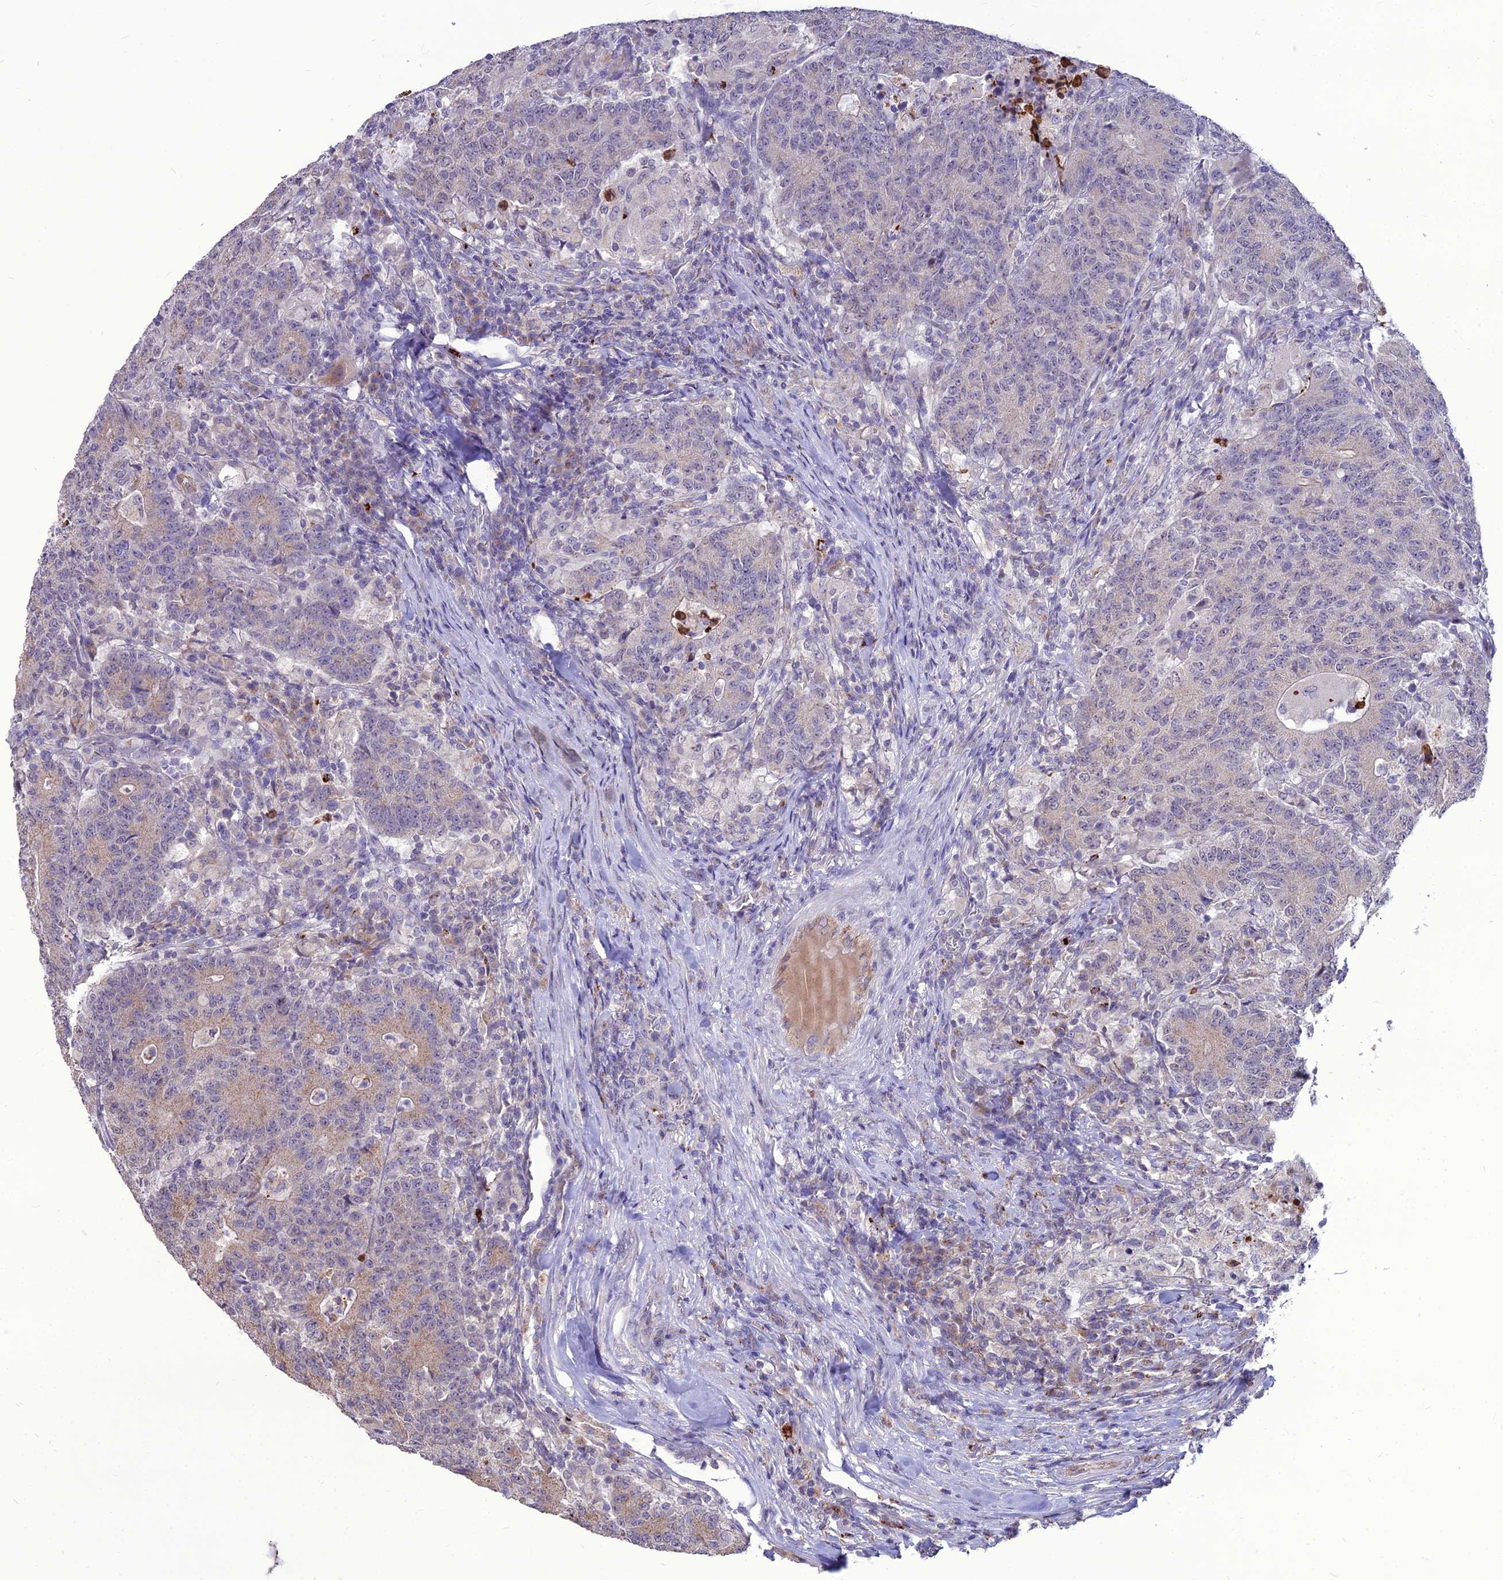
{"staining": {"intensity": "weak", "quantity": "25%-75%", "location": "cytoplasmic/membranous"}, "tissue": "colorectal cancer", "cell_type": "Tumor cells", "image_type": "cancer", "snomed": [{"axis": "morphology", "description": "Adenocarcinoma, NOS"}, {"axis": "topography", "description": "Colon"}], "caption": "Immunohistochemistry (IHC) histopathology image of colorectal adenocarcinoma stained for a protein (brown), which reveals low levels of weak cytoplasmic/membranous expression in approximately 25%-75% of tumor cells.", "gene": "PCED1B", "patient": {"sex": "female", "age": 75}}